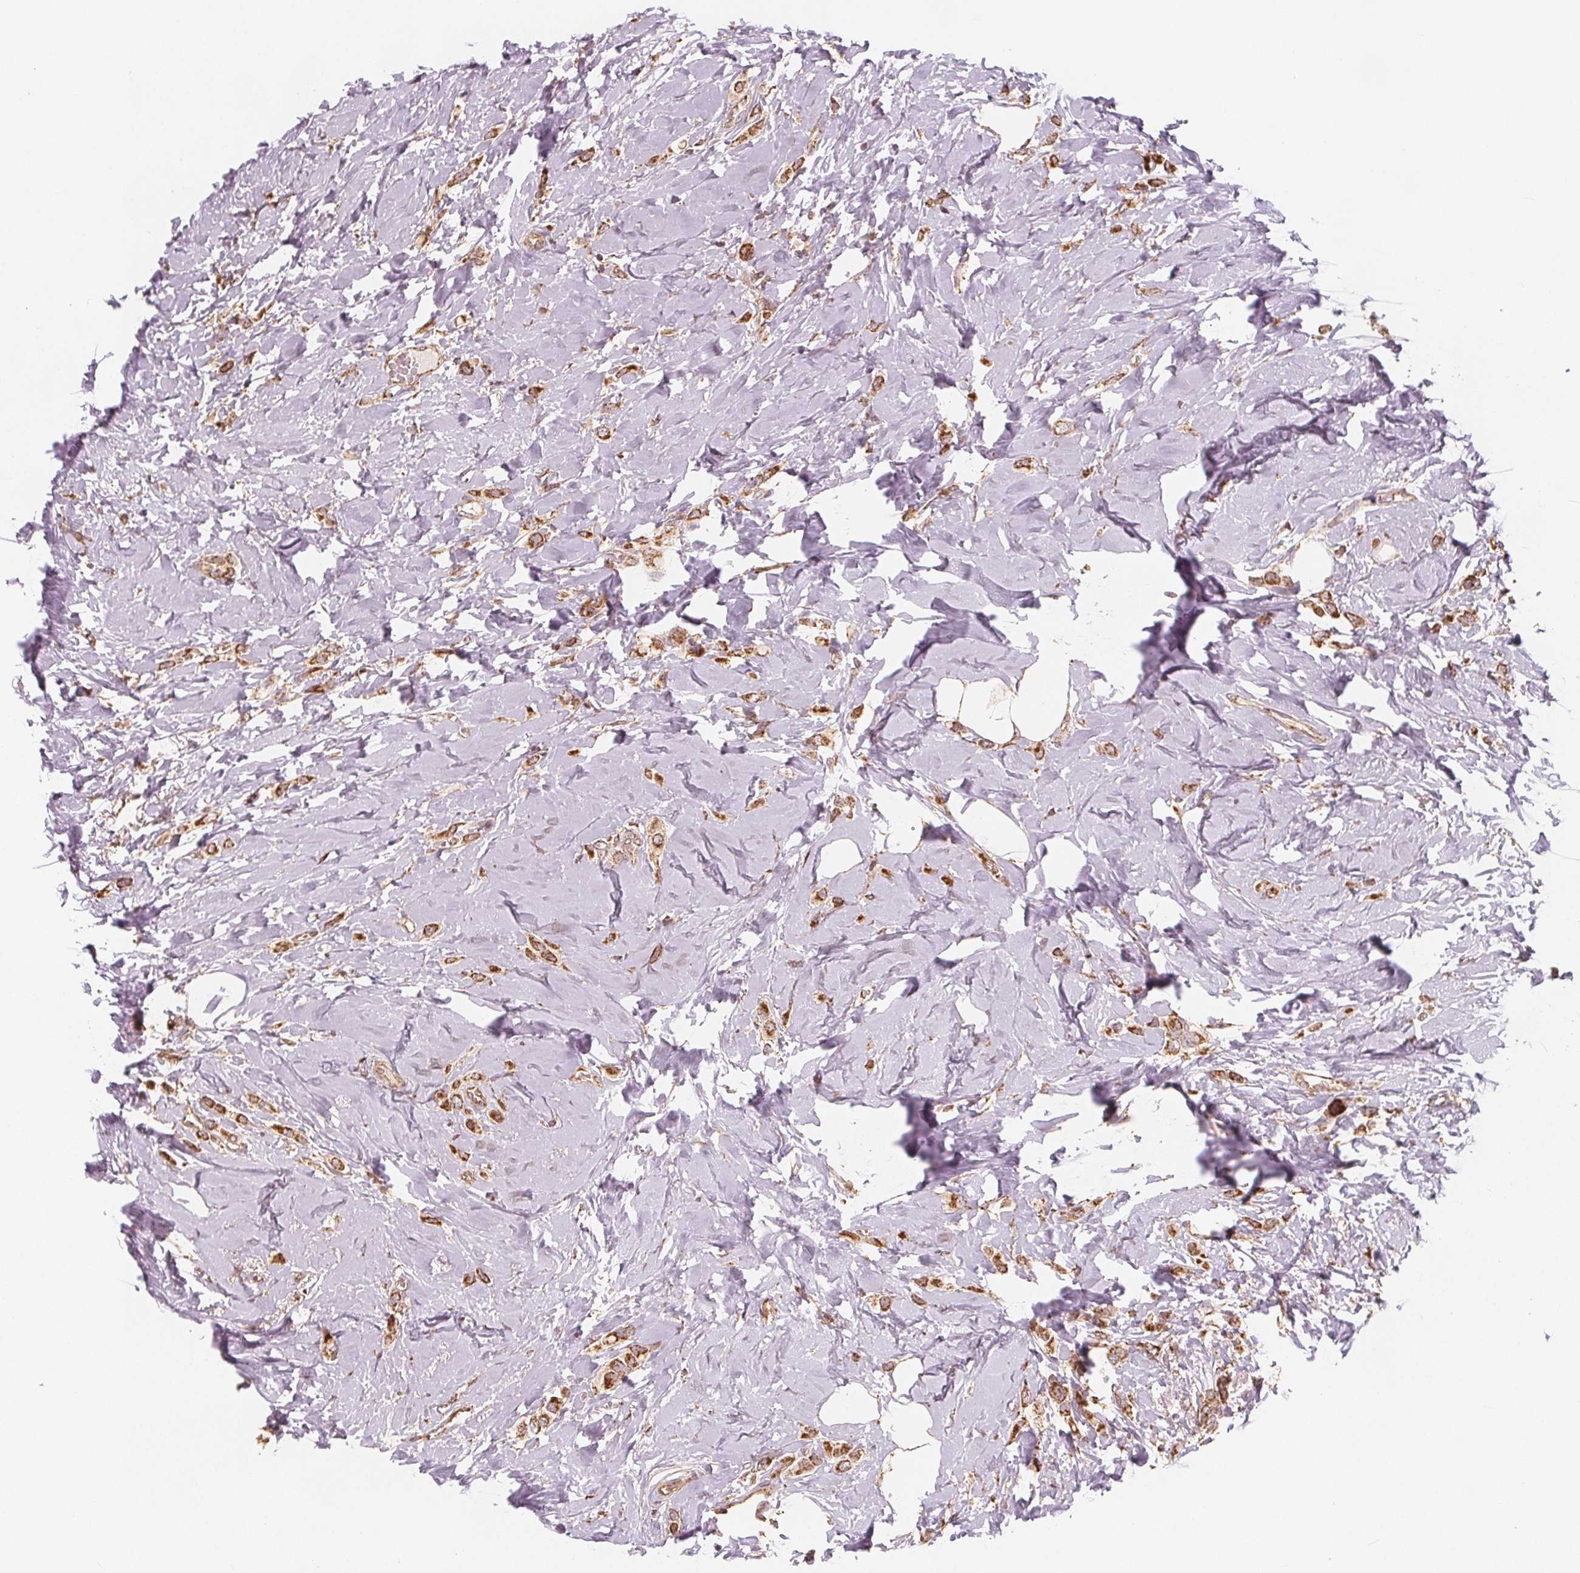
{"staining": {"intensity": "moderate", "quantity": ">75%", "location": "cytoplasmic/membranous"}, "tissue": "breast cancer", "cell_type": "Tumor cells", "image_type": "cancer", "snomed": [{"axis": "morphology", "description": "Lobular carcinoma"}, {"axis": "topography", "description": "Breast"}], "caption": "A brown stain highlights moderate cytoplasmic/membranous expression of a protein in human lobular carcinoma (breast) tumor cells.", "gene": "PEX26", "patient": {"sex": "female", "age": 66}}